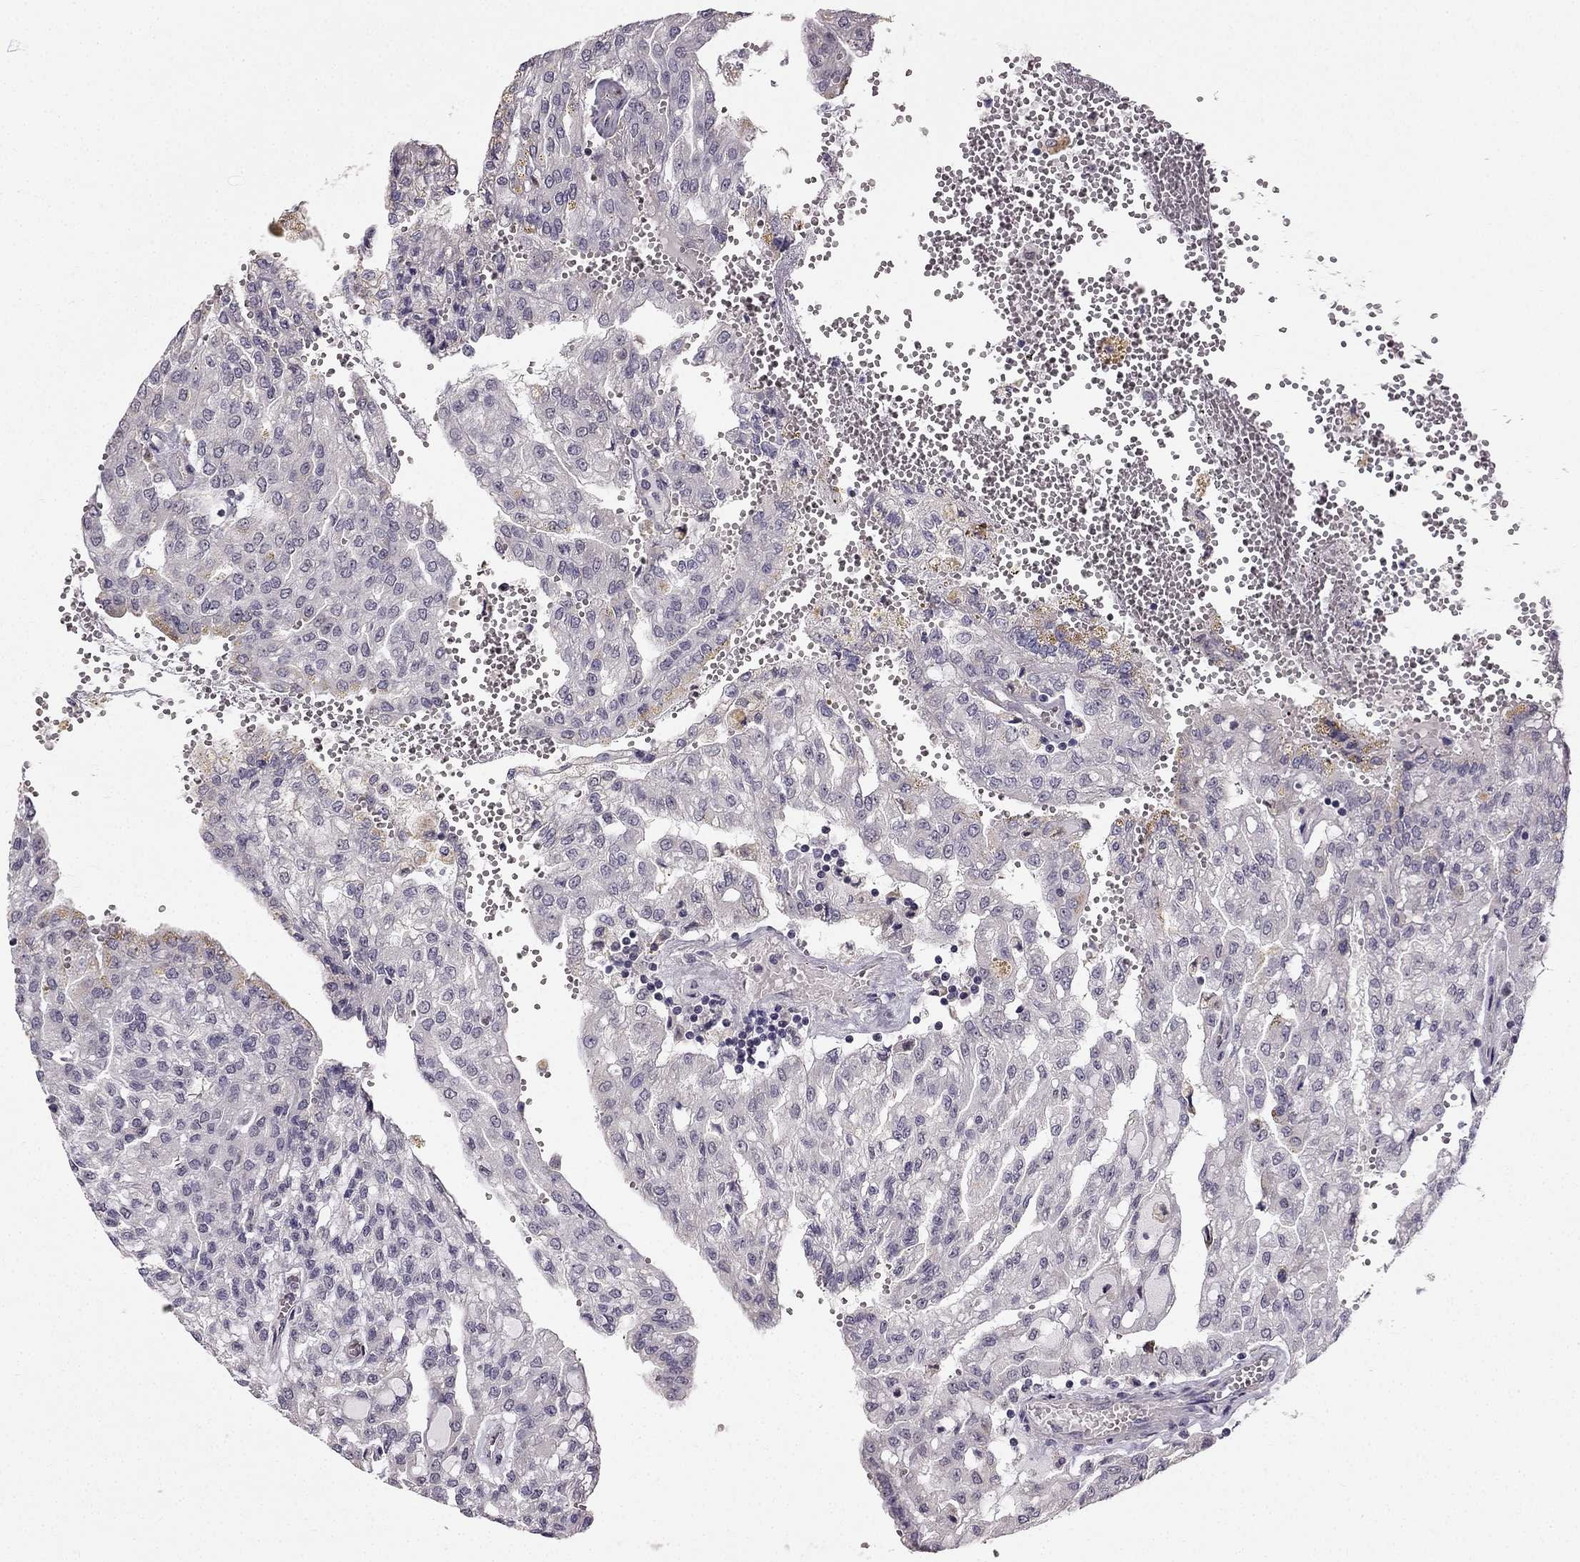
{"staining": {"intensity": "negative", "quantity": "none", "location": "none"}, "tissue": "renal cancer", "cell_type": "Tumor cells", "image_type": "cancer", "snomed": [{"axis": "morphology", "description": "Adenocarcinoma, NOS"}, {"axis": "topography", "description": "Kidney"}], "caption": "Tumor cells show no significant protein expression in renal adenocarcinoma.", "gene": "TSPYL5", "patient": {"sex": "male", "age": 63}}